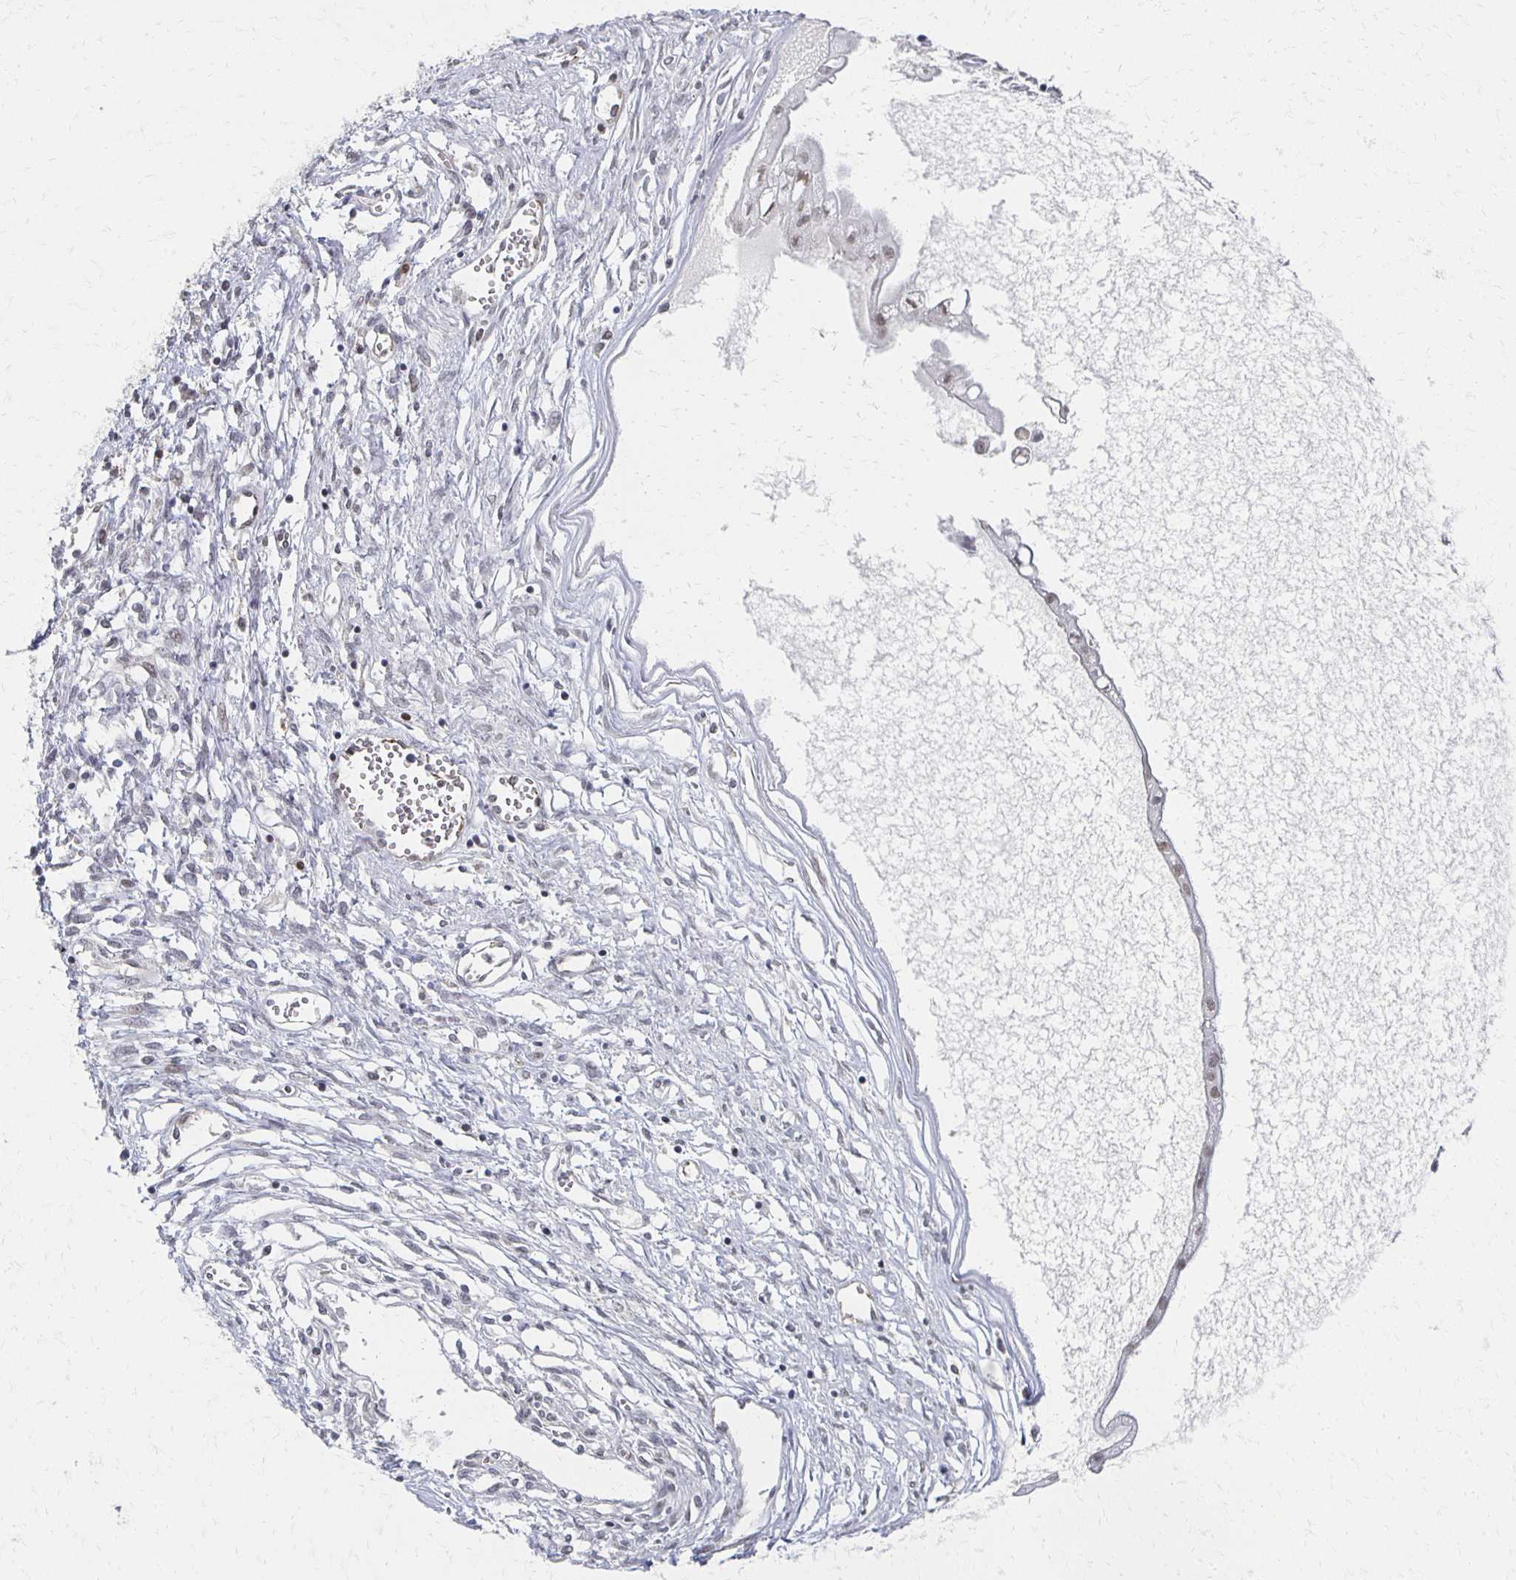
{"staining": {"intensity": "negative", "quantity": "none", "location": "none"}, "tissue": "ovarian cancer", "cell_type": "Tumor cells", "image_type": "cancer", "snomed": [{"axis": "morphology", "description": "Cystadenocarcinoma, mucinous, NOS"}, {"axis": "topography", "description": "Ovary"}], "caption": "IHC micrograph of mucinous cystadenocarcinoma (ovarian) stained for a protein (brown), which displays no positivity in tumor cells. Nuclei are stained in blue.", "gene": "DAB1", "patient": {"sex": "female", "age": 34}}